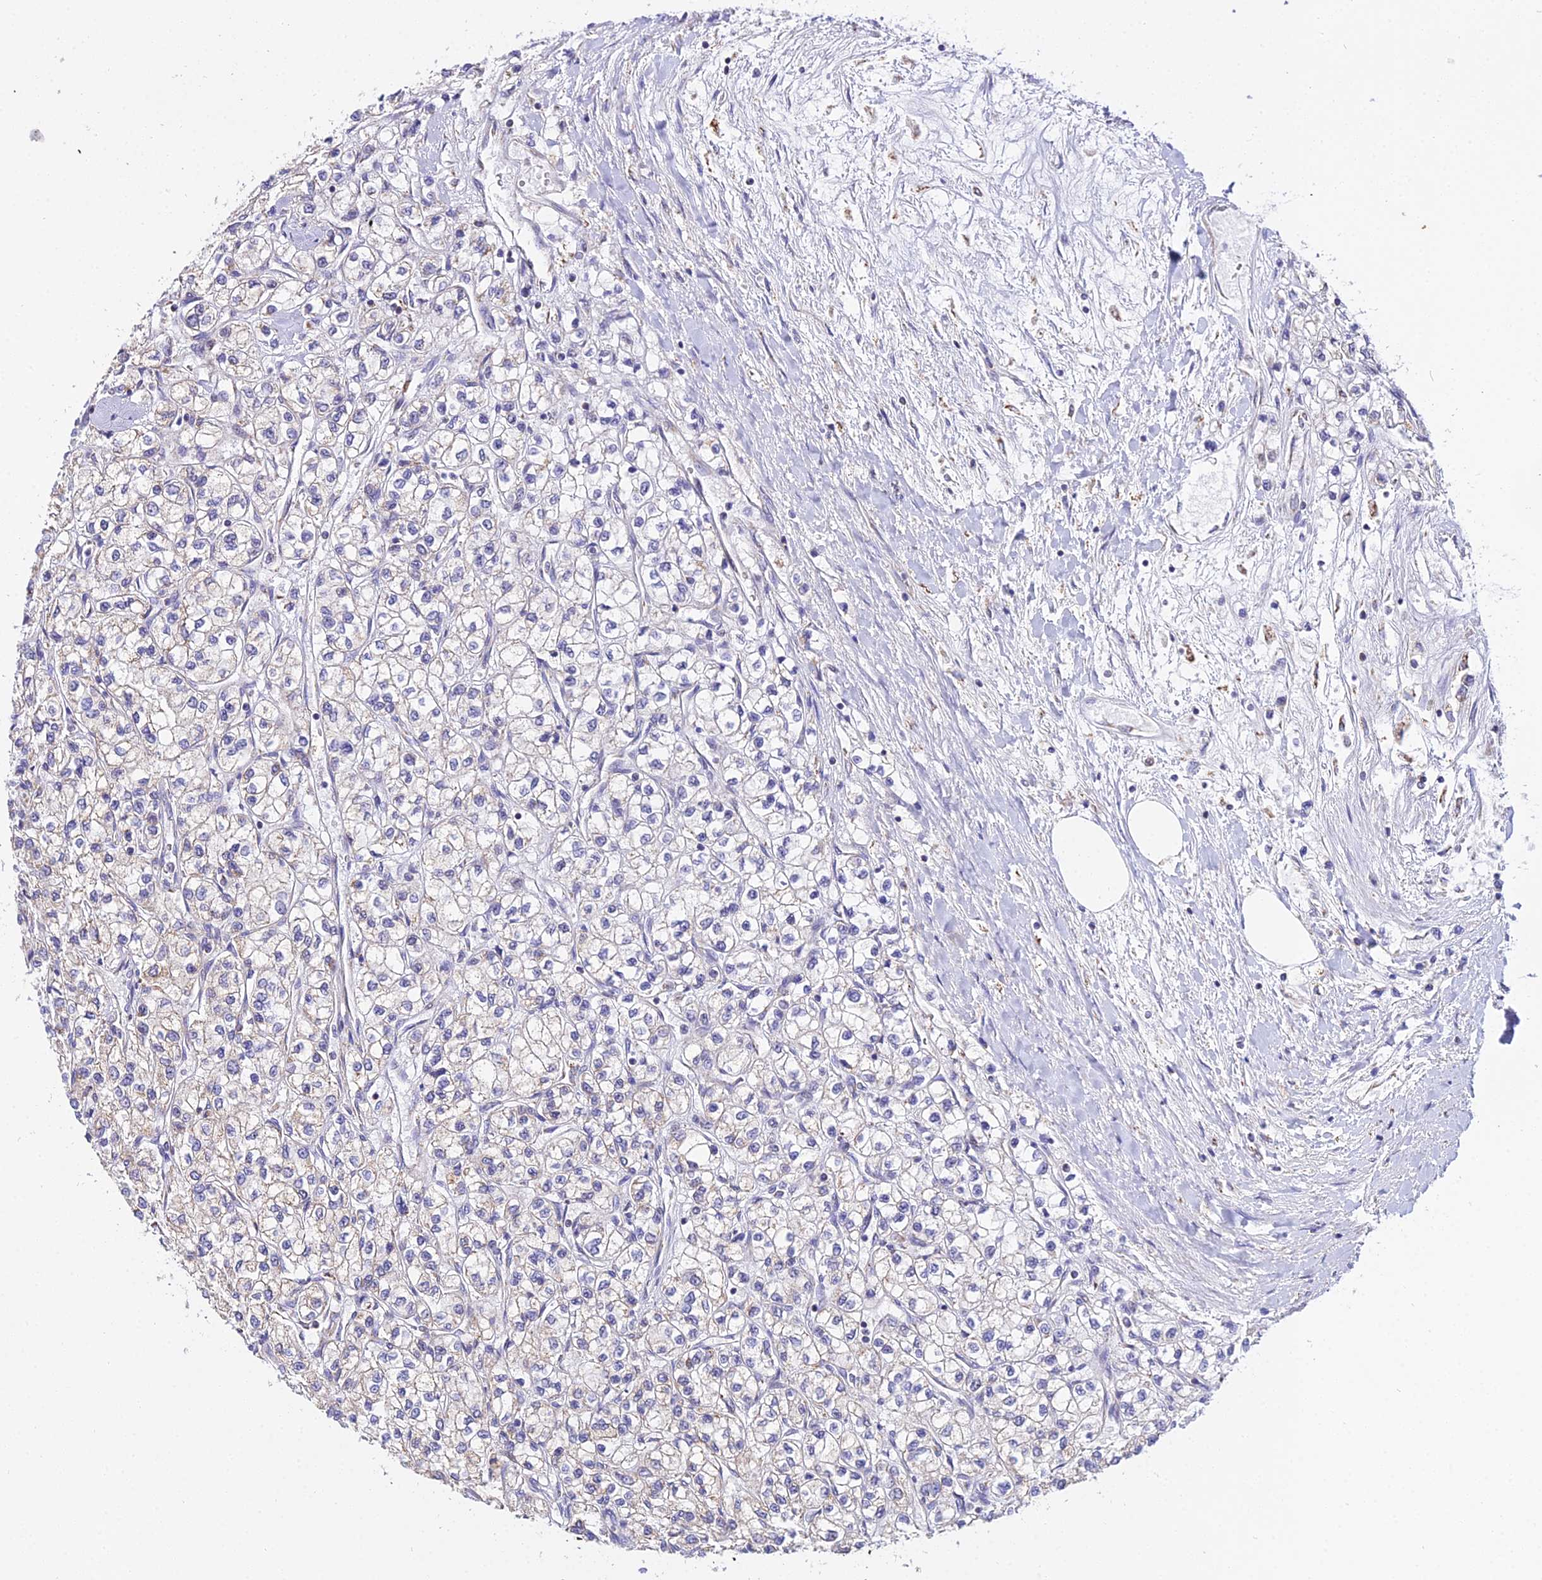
{"staining": {"intensity": "negative", "quantity": "none", "location": "none"}, "tissue": "renal cancer", "cell_type": "Tumor cells", "image_type": "cancer", "snomed": [{"axis": "morphology", "description": "Adenocarcinoma, NOS"}, {"axis": "topography", "description": "Kidney"}], "caption": "Micrograph shows no significant protein positivity in tumor cells of adenocarcinoma (renal). The staining is performed using DAB brown chromogen with nuclei counter-stained in using hematoxylin.", "gene": "ATP5PB", "patient": {"sex": "male", "age": 80}}